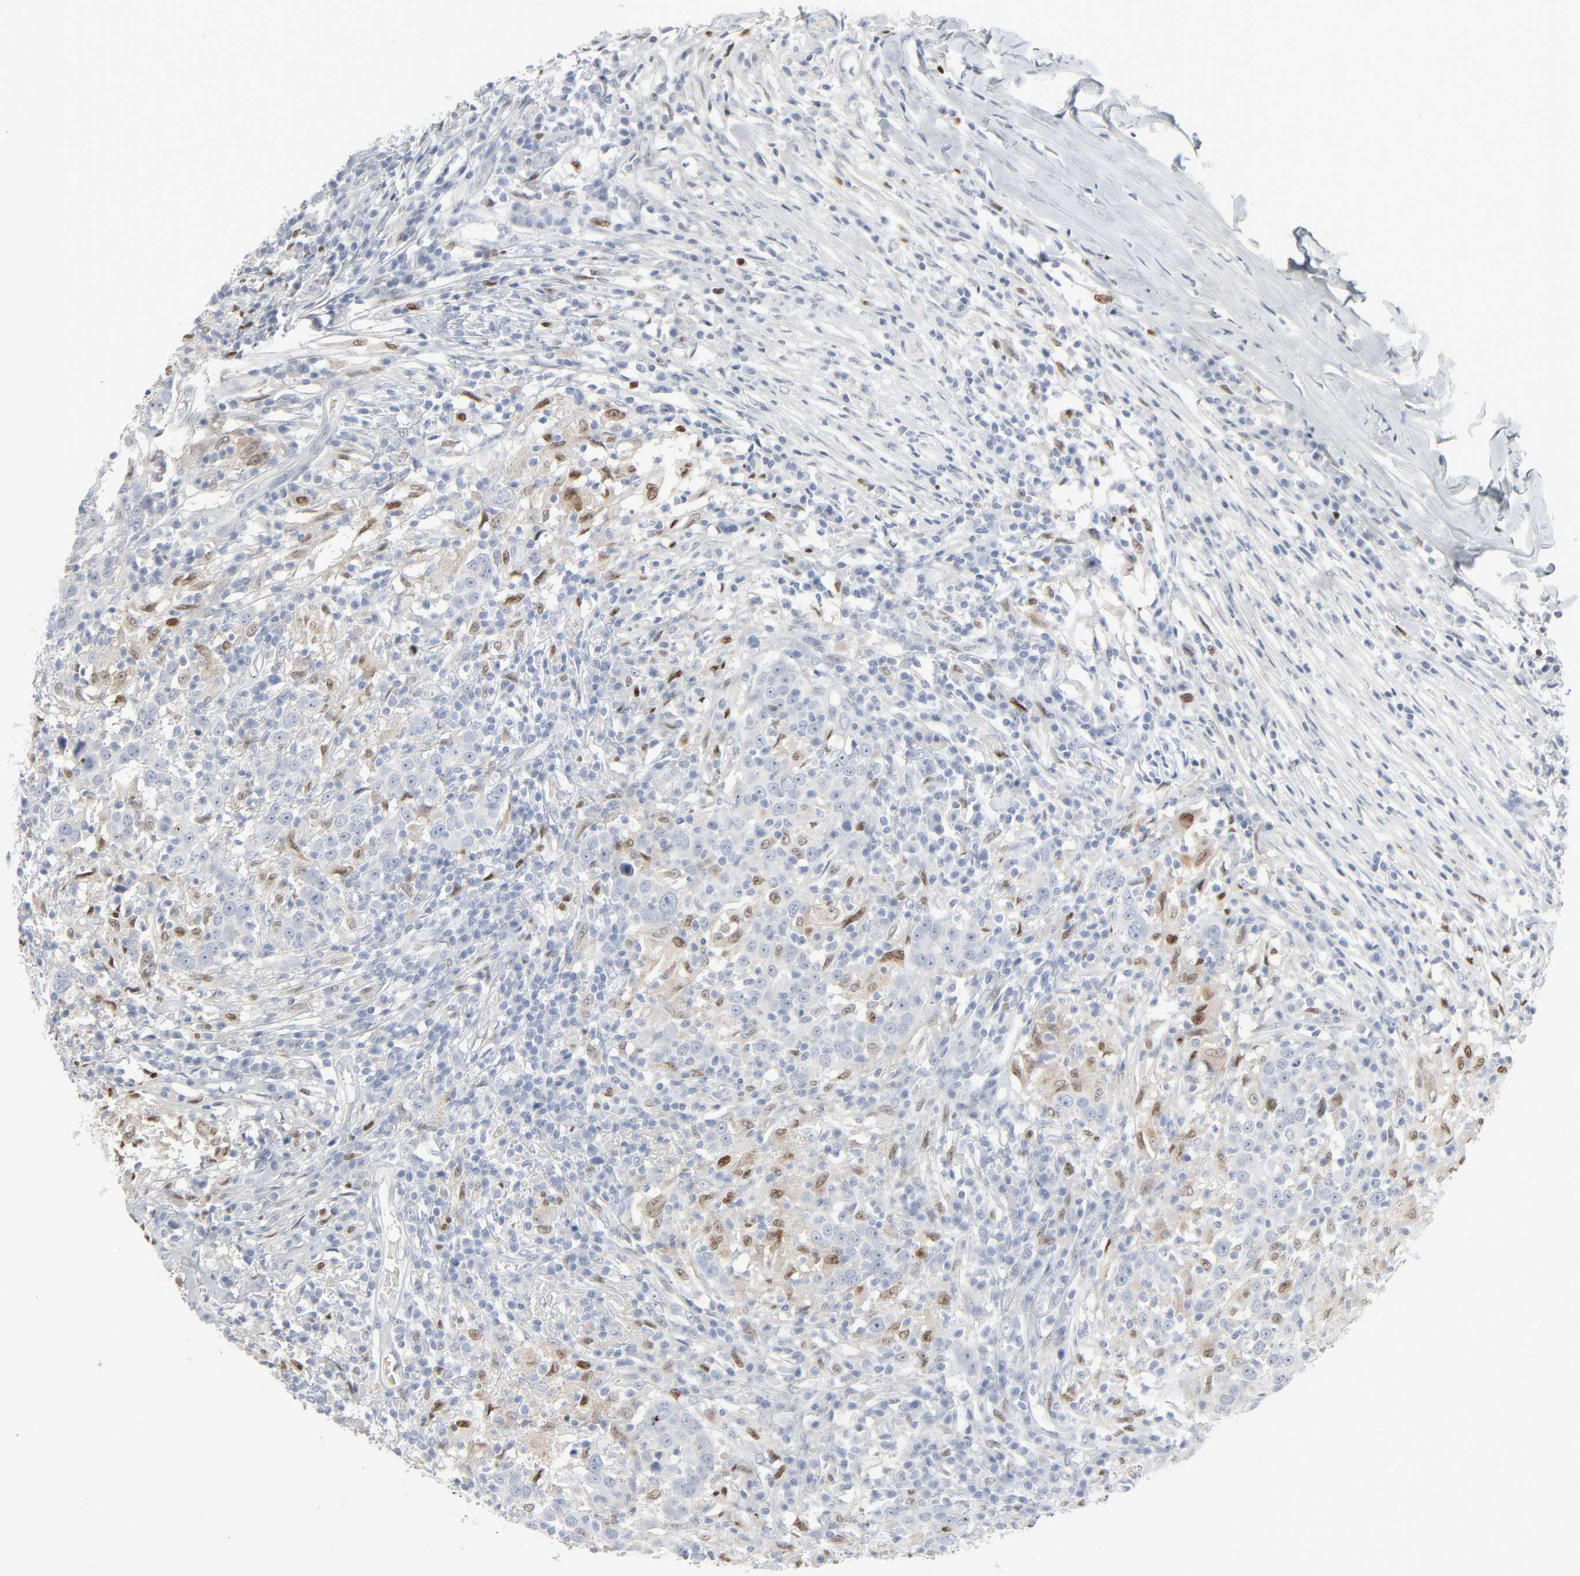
{"staining": {"intensity": "negative", "quantity": "none", "location": "none"}, "tissue": "head and neck cancer", "cell_type": "Tumor cells", "image_type": "cancer", "snomed": [{"axis": "morphology", "description": "Adenocarcinoma, NOS"}, {"axis": "topography", "description": "Salivary gland"}, {"axis": "topography", "description": "Head-Neck"}], "caption": "Histopathology image shows no protein staining in tumor cells of adenocarcinoma (head and neck) tissue.", "gene": "MITF", "patient": {"sex": "female", "age": 65}}